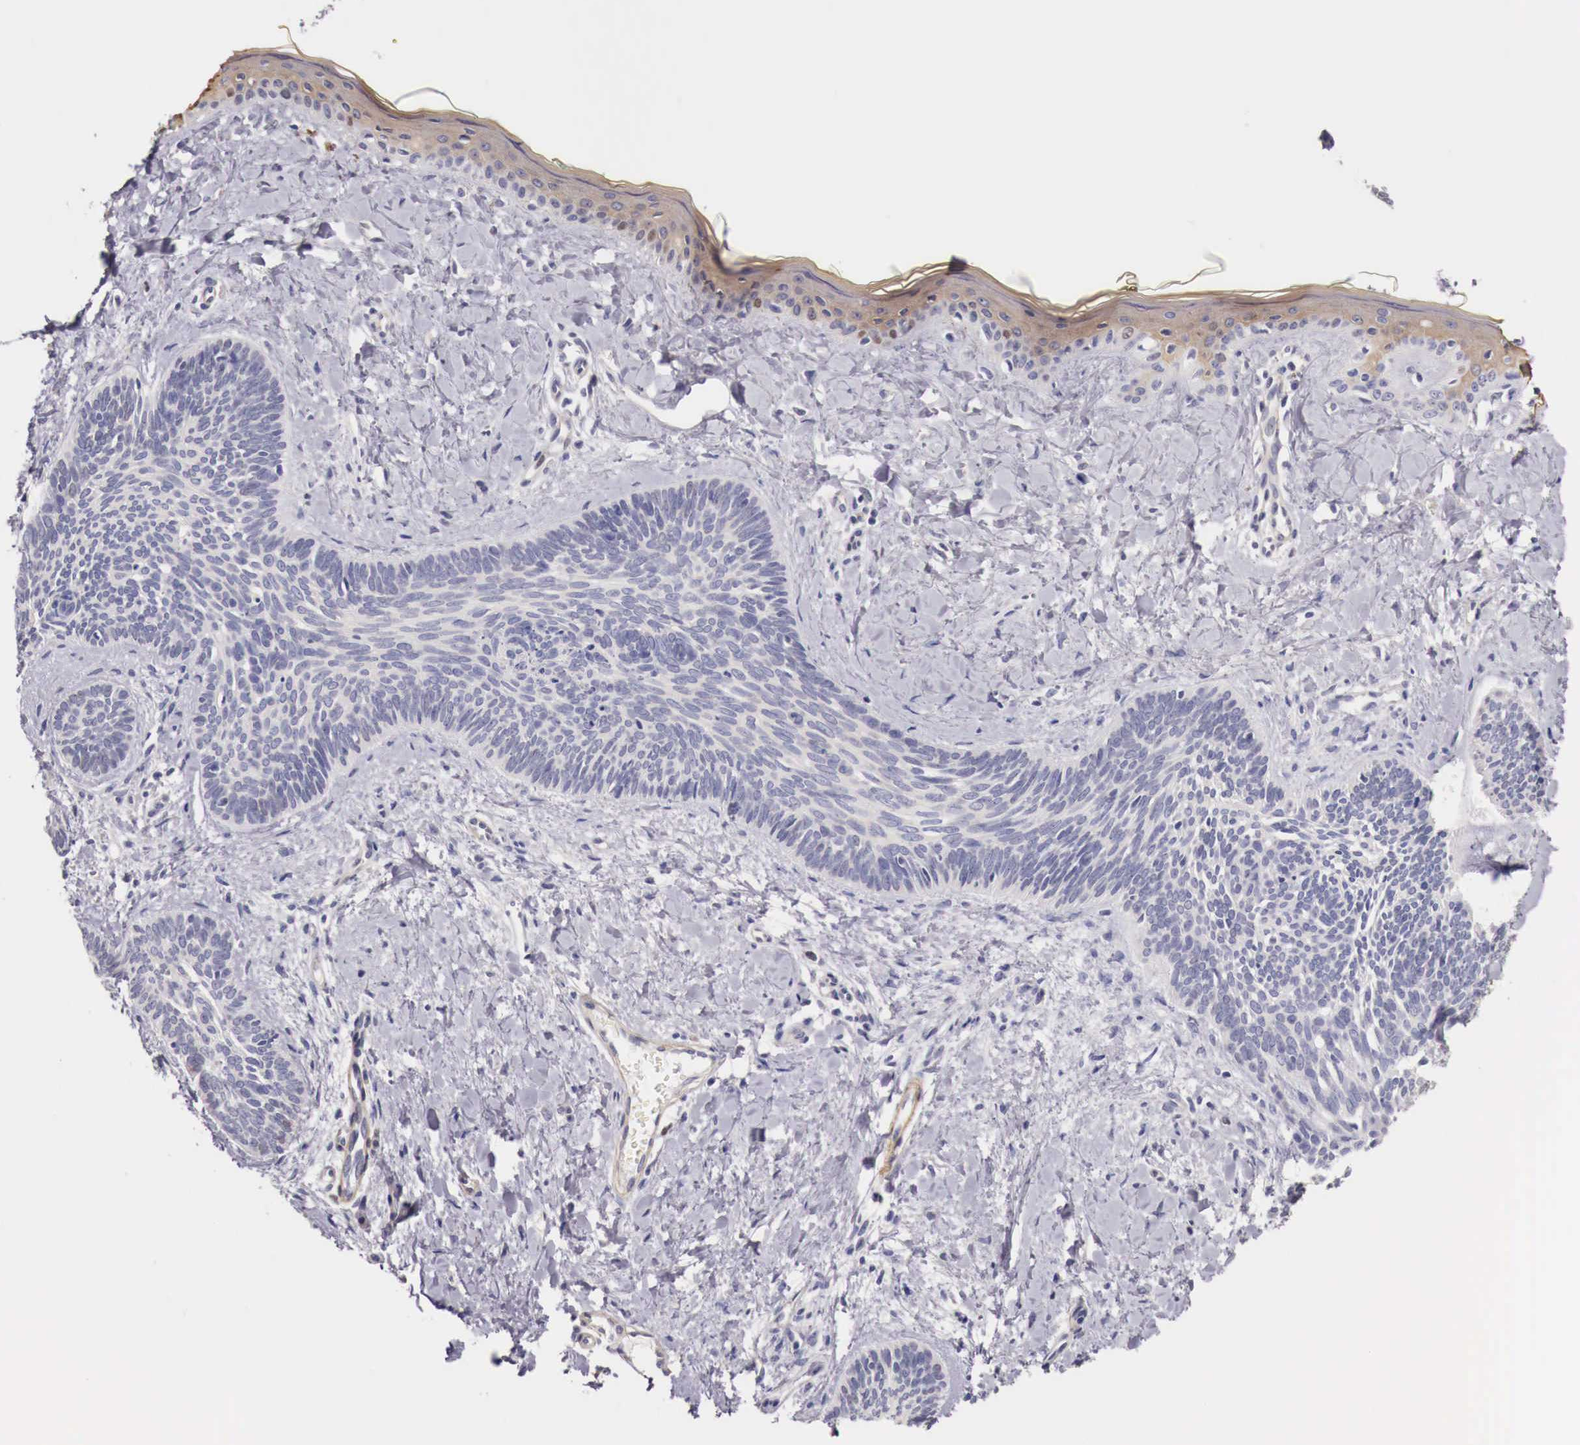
{"staining": {"intensity": "negative", "quantity": "none", "location": "none"}, "tissue": "skin cancer", "cell_type": "Tumor cells", "image_type": "cancer", "snomed": [{"axis": "morphology", "description": "Basal cell carcinoma"}, {"axis": "topography", "description": "Skin"}], "caption": "This is a image of IHC staining of skin cancer, which shows no staining in tumor cells. The staining was performed using DAB (3,3'-diaminobenzidine) to visualize the protein expression in brown, while the nuclei were stained in blue with hematoxylin (Magnification: 20x).", "gene": "ENOX2", "patient": {"sex": "female", "age": 81}}